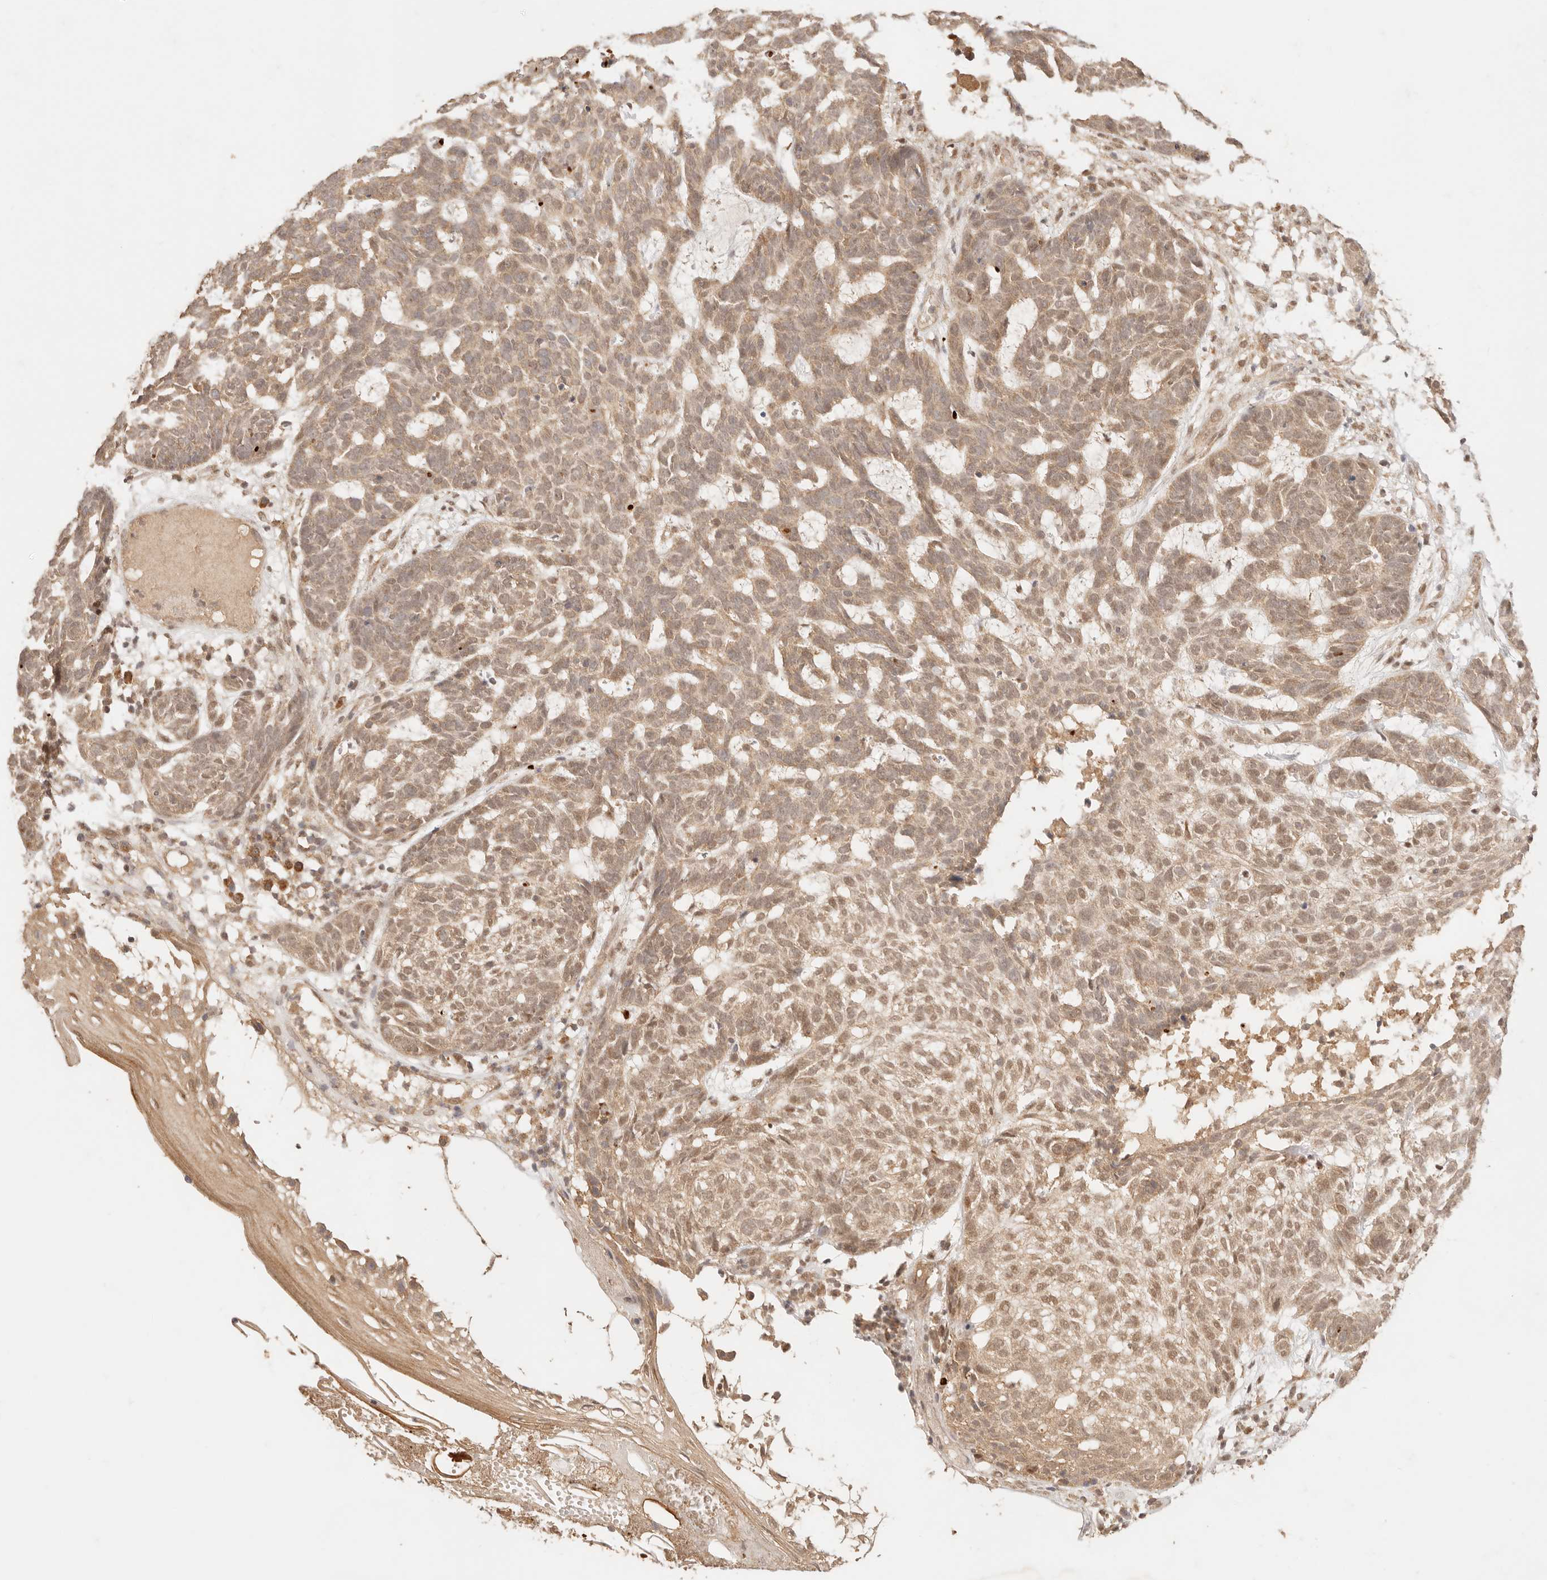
{"staining": {"intensity": "moderate", "quantity": ">75%", "location": "cytoplasmic/membranous,nuclear"}, "tissue": "skin cancer", "cell_type": "Tumor cells", "image_type": "cancer", "snomed": [{"axis": "morphology", "description": "Basal cell carcinoma"}, {"axis": "topography", "description": "Skin"}], "caption": "High-magnification brightfield microscopy of skin cancer (basal cell carcinoma) stained with DAB (3,3'-diaminobenzidine) (brown) and counterstained with hematoxylin (blue). tumor cells exhibit moderate cytoplasmic/membranous and nuclear expression is present in about>75% of cells. The protein of interest is stained brown, and the nuclei are stained in blue (DAB (3,3'-diaminobenzidine) IHC with brightfield microscopy, high magnification).", "gene": "TRIM11", "patient": {"sex": "male", "age": 85}}